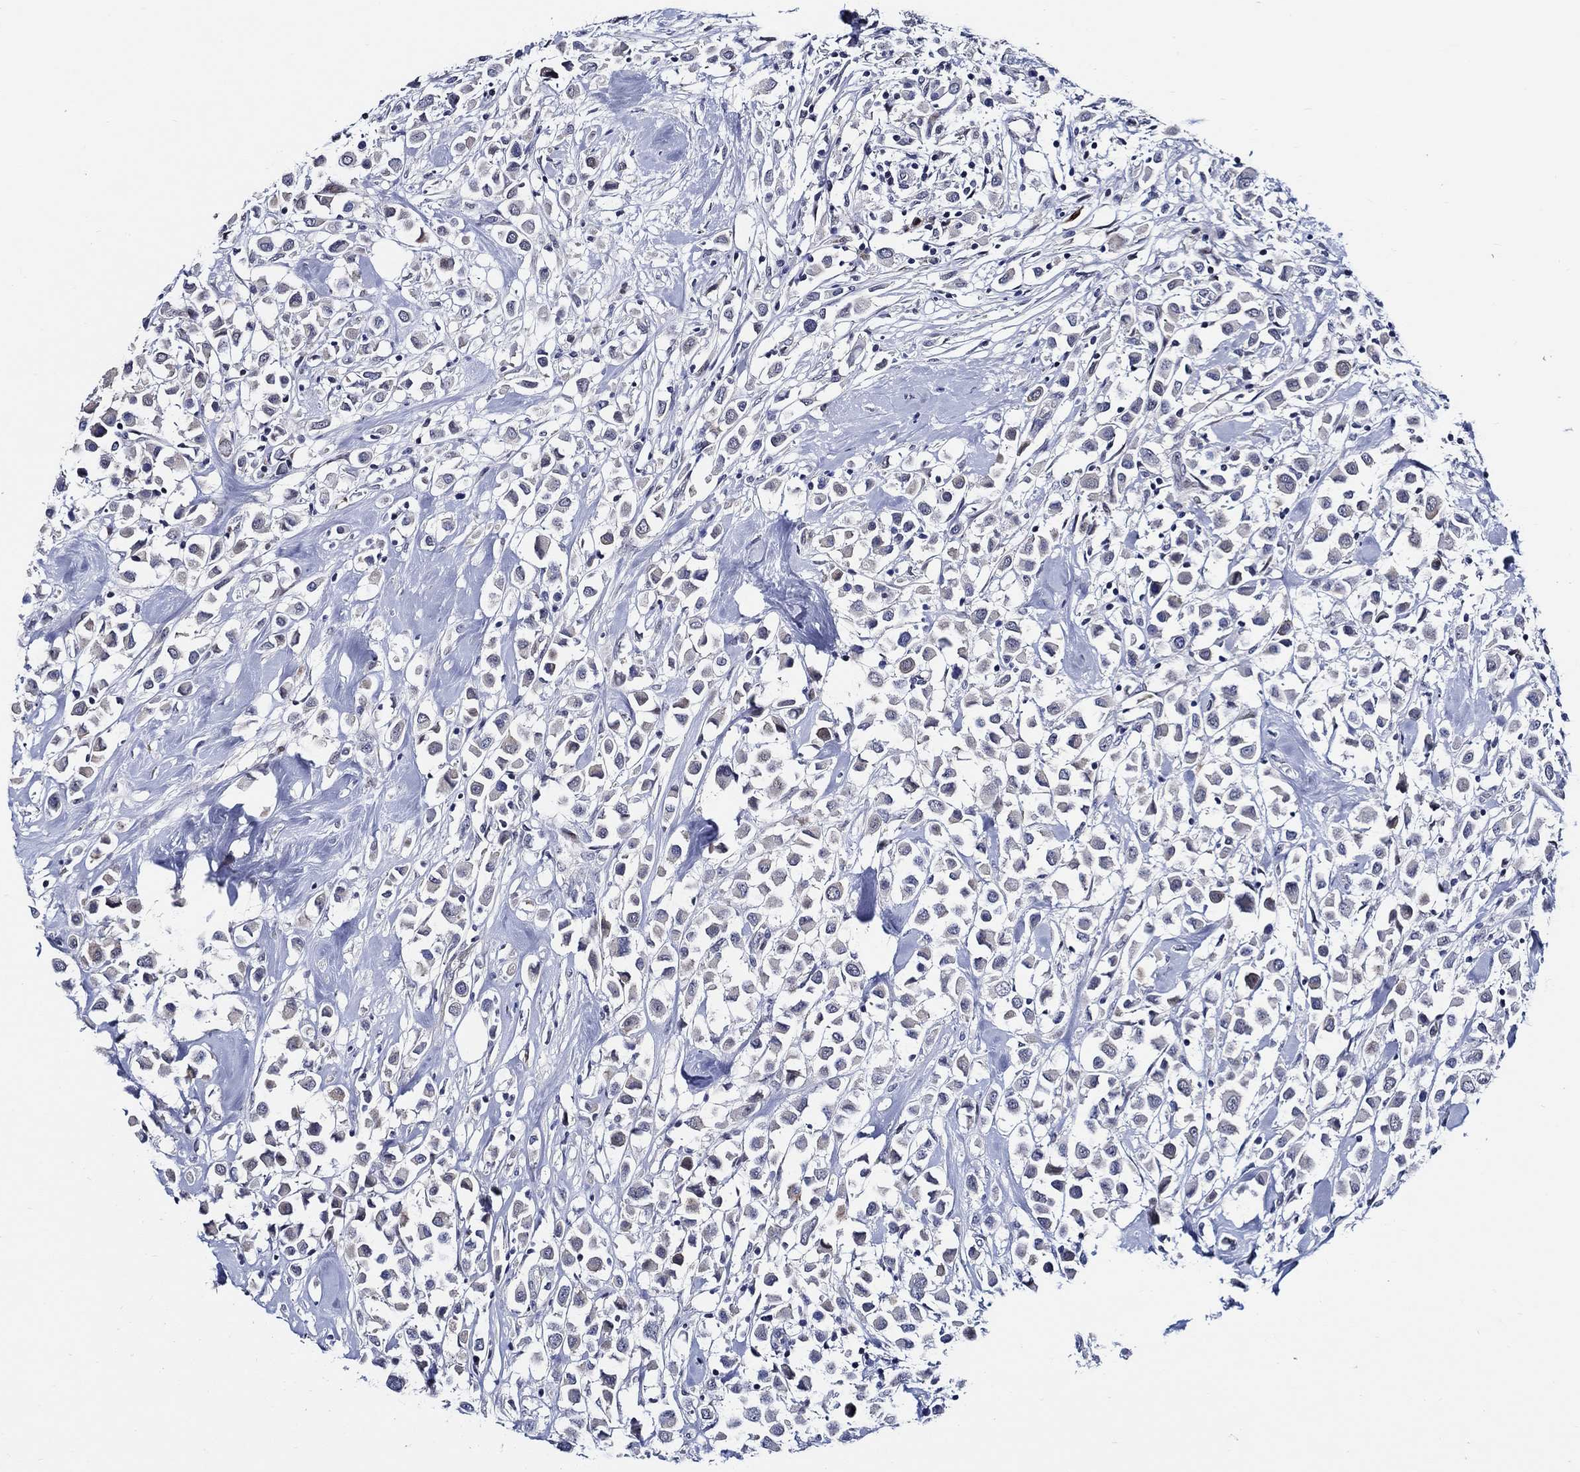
{"staining": {"intensity": "negative", "quantity": "none", "location": "none"}, "tissue": "breast cancer", "cell_type": "Tumor cells", "image_type": "cancer", "snomed": [{"axis": "morphology", "description": "Duct carcinoma"}, {"axis": "topography", "description": "Breast"}], "caption": "DAB (3,3'-diaminobenzidine) immunohistochemical staining of human invasive ductal carcinoma (breast) shows no significant expression in tumor cells. (DAB (3,3'-diaminobenzidine) immunohistochemistry with hematoxylin counter stain).", "gene": "C8orf48", "patient": {"sex": "female", "age": 61}}